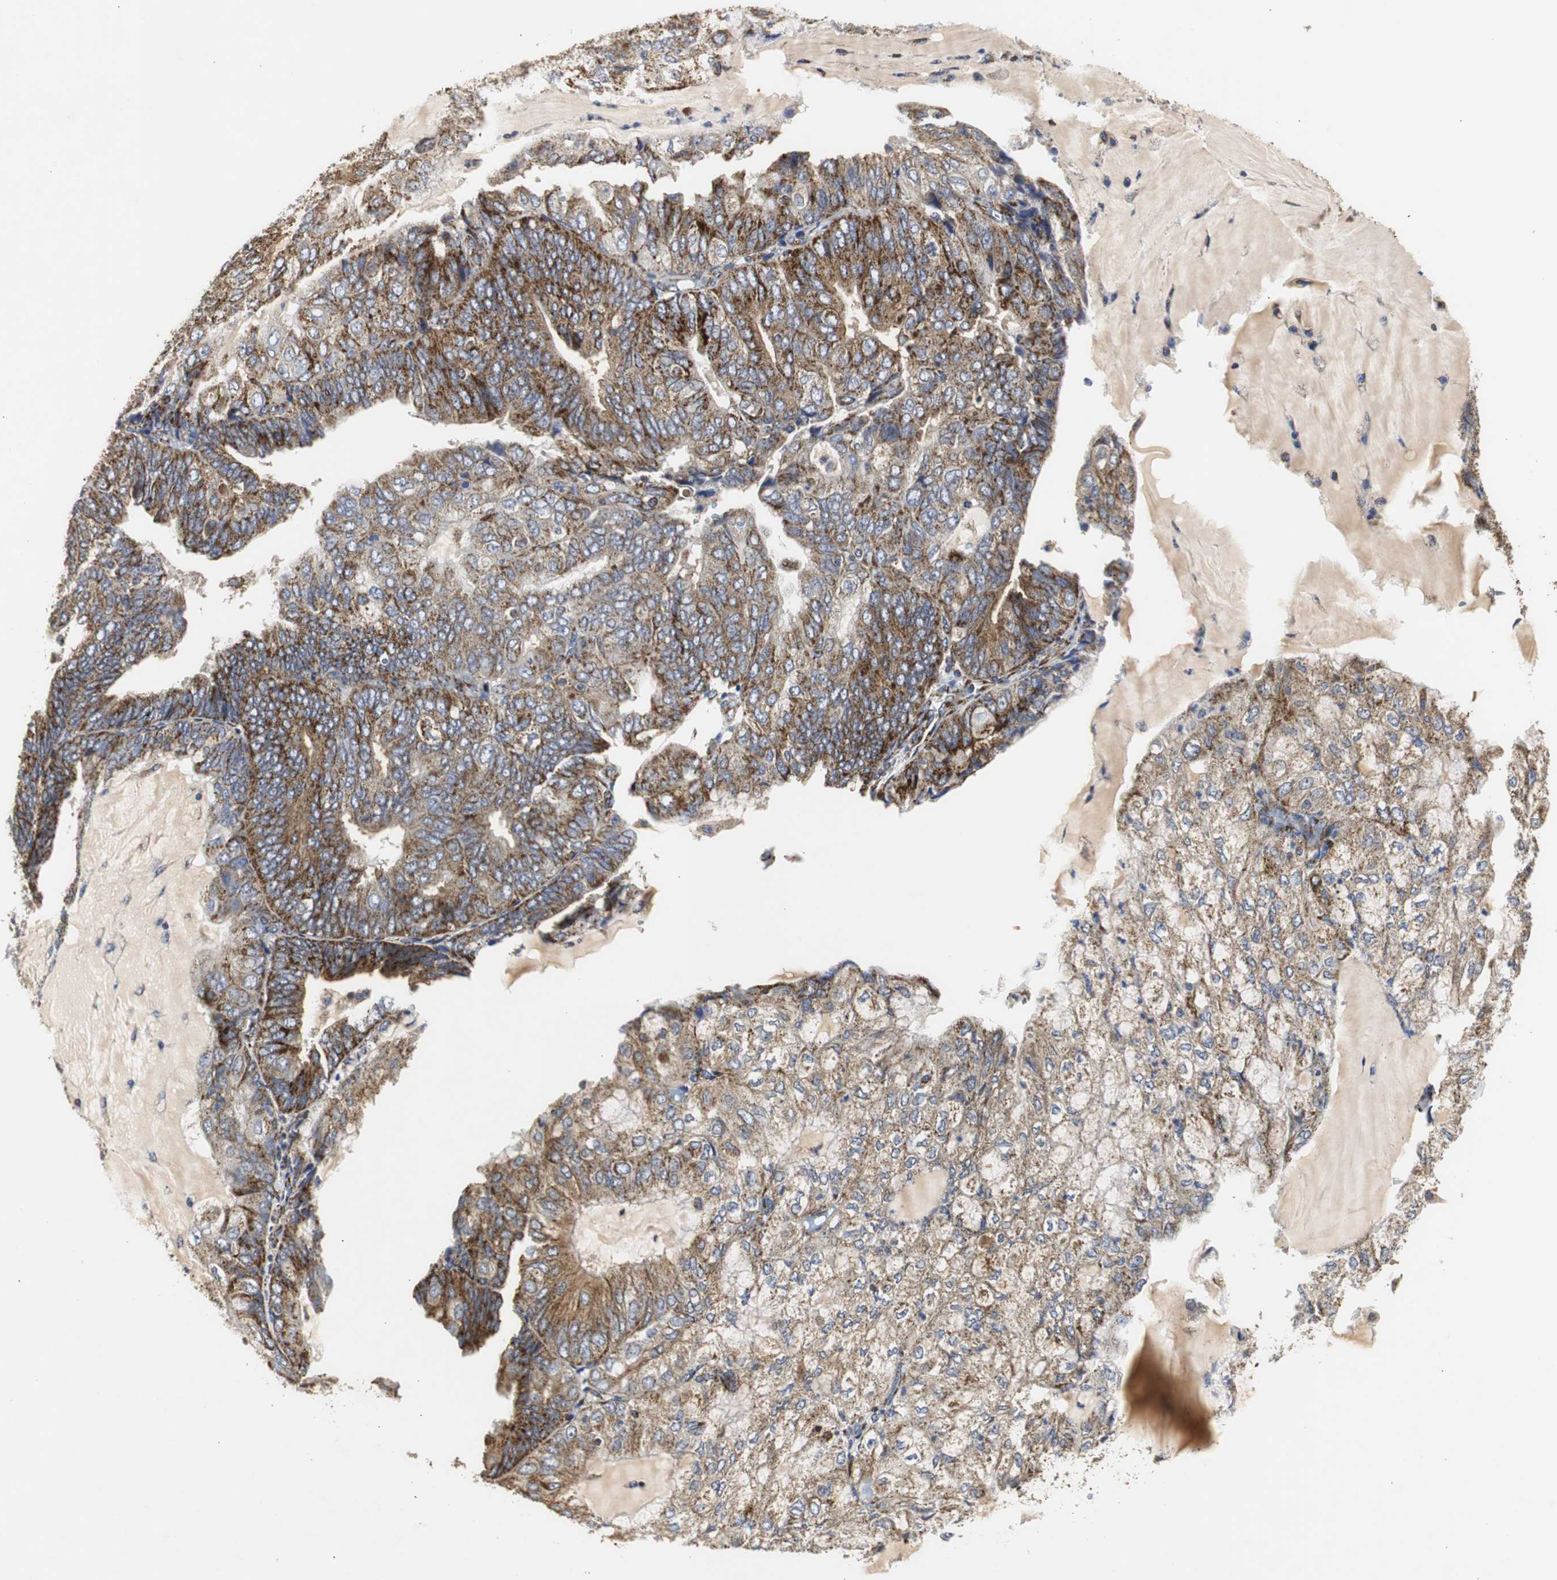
{"staining": {"intensity": "strong", "quantity": ">75%", "location": "cytoplasmic/membranous"}, "tissue": "endometrial cancer", "cell_type": "Tumor cells", "image_type": "cancer", "snomed": [{"axis": "morphology", "description": "Adenocarcinoma, NOS"}, {"axis": "topography", "description": "Endometrium"}], "caption": "Immunohistochemistry (IHC) histopathology image of neoplastic tissue: endometrial adenocarcinoma stained using IHC displays high levels of strong protein expression localized specifically in the cytoplasmic/membranous of tumor cells, appearing as a cytoplasmic/membranous brown color.", "gene": "HSD17B10", "patient": {"sex": "female", "age": 81}}